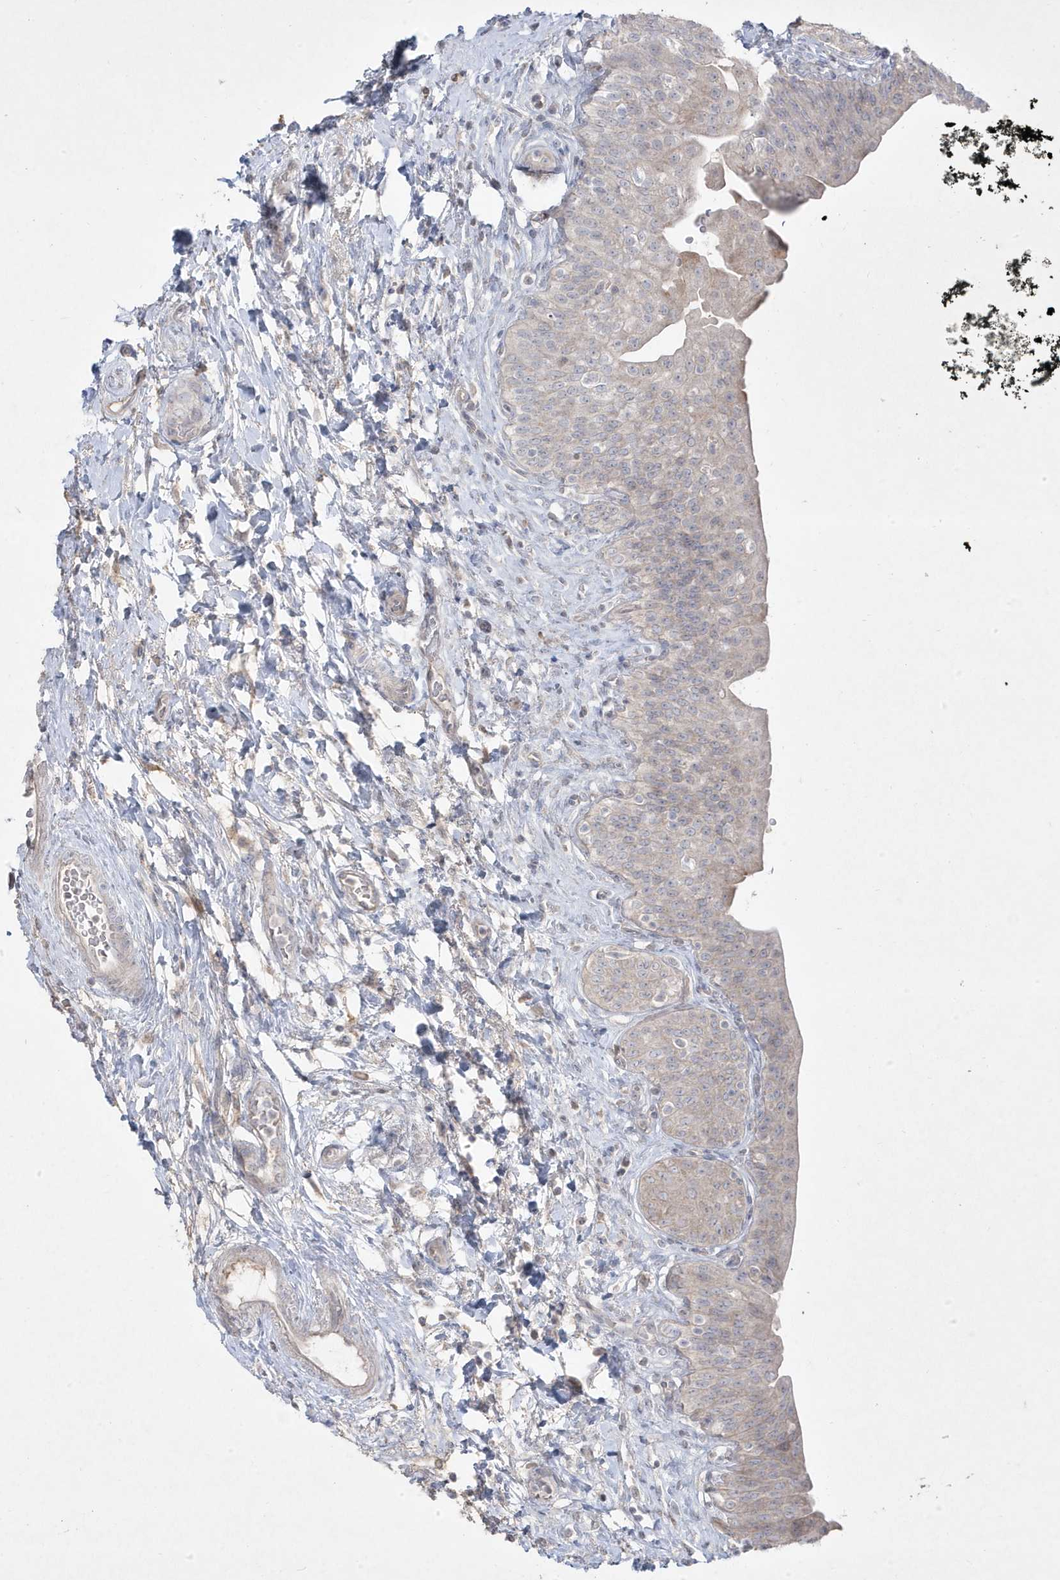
{"staining": {"intensity": "strong", "quantity": "<25%", "location": "cytoplasmic/membranous"}, "tissue": "urinary bladder", "cell_type": "Urothelial cells", "image_type": "normal", "snomed": [{"axis": "morphology", "description": "Normal tissue, NOS"}, {"axis": "topography", "description": "Urinary bladder"}], "caption": "Approximately <25% of urothelial cells in normal urinary bladder display strong cytoplasmic/membranous protein staining as visualized by brown immunohistochemical staining.", "gene": "RGL4", "patient": {"sex": "male", "age": 83}}